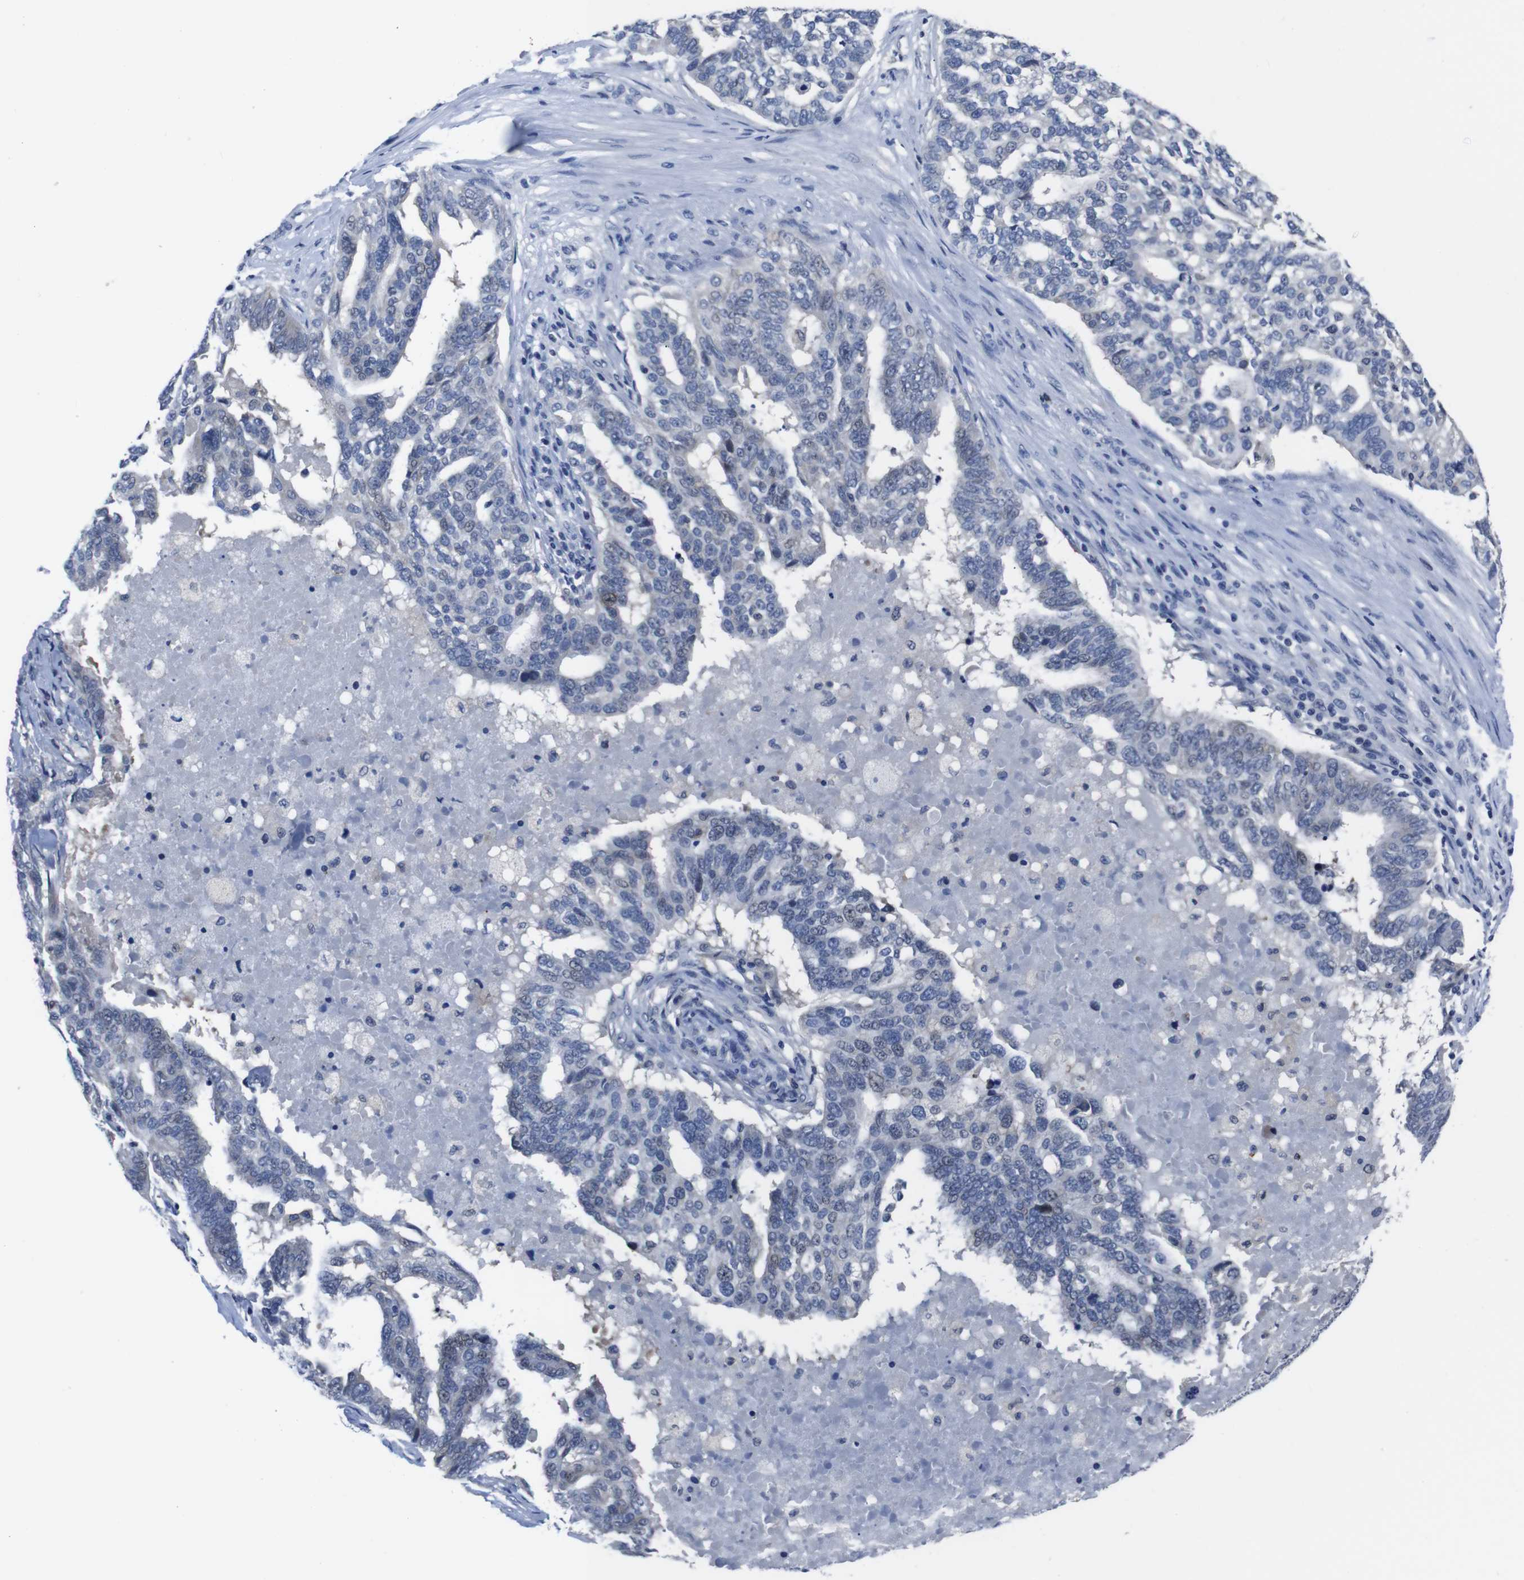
{"staining": {"intensity": "negative", "quantity": "none", "location": "none"}, "tissue": "ovarian cancer", "cell_type": "Tumor cells", "image_type": "cancer", "snomed": [{"axis": "morphology", "description": "Cystadenocarcinoma, serous, NOS"}, {"axis": "topography", "description": "Ovary"}], "caption": "IHC histopathology image of serous cystadenocarcinoma (ovarian) stained for a protein (brown), which reveals no staining in tumor cells.", "gene": "SEMA4B", "patient": {"sex": "female", "age": 59}}